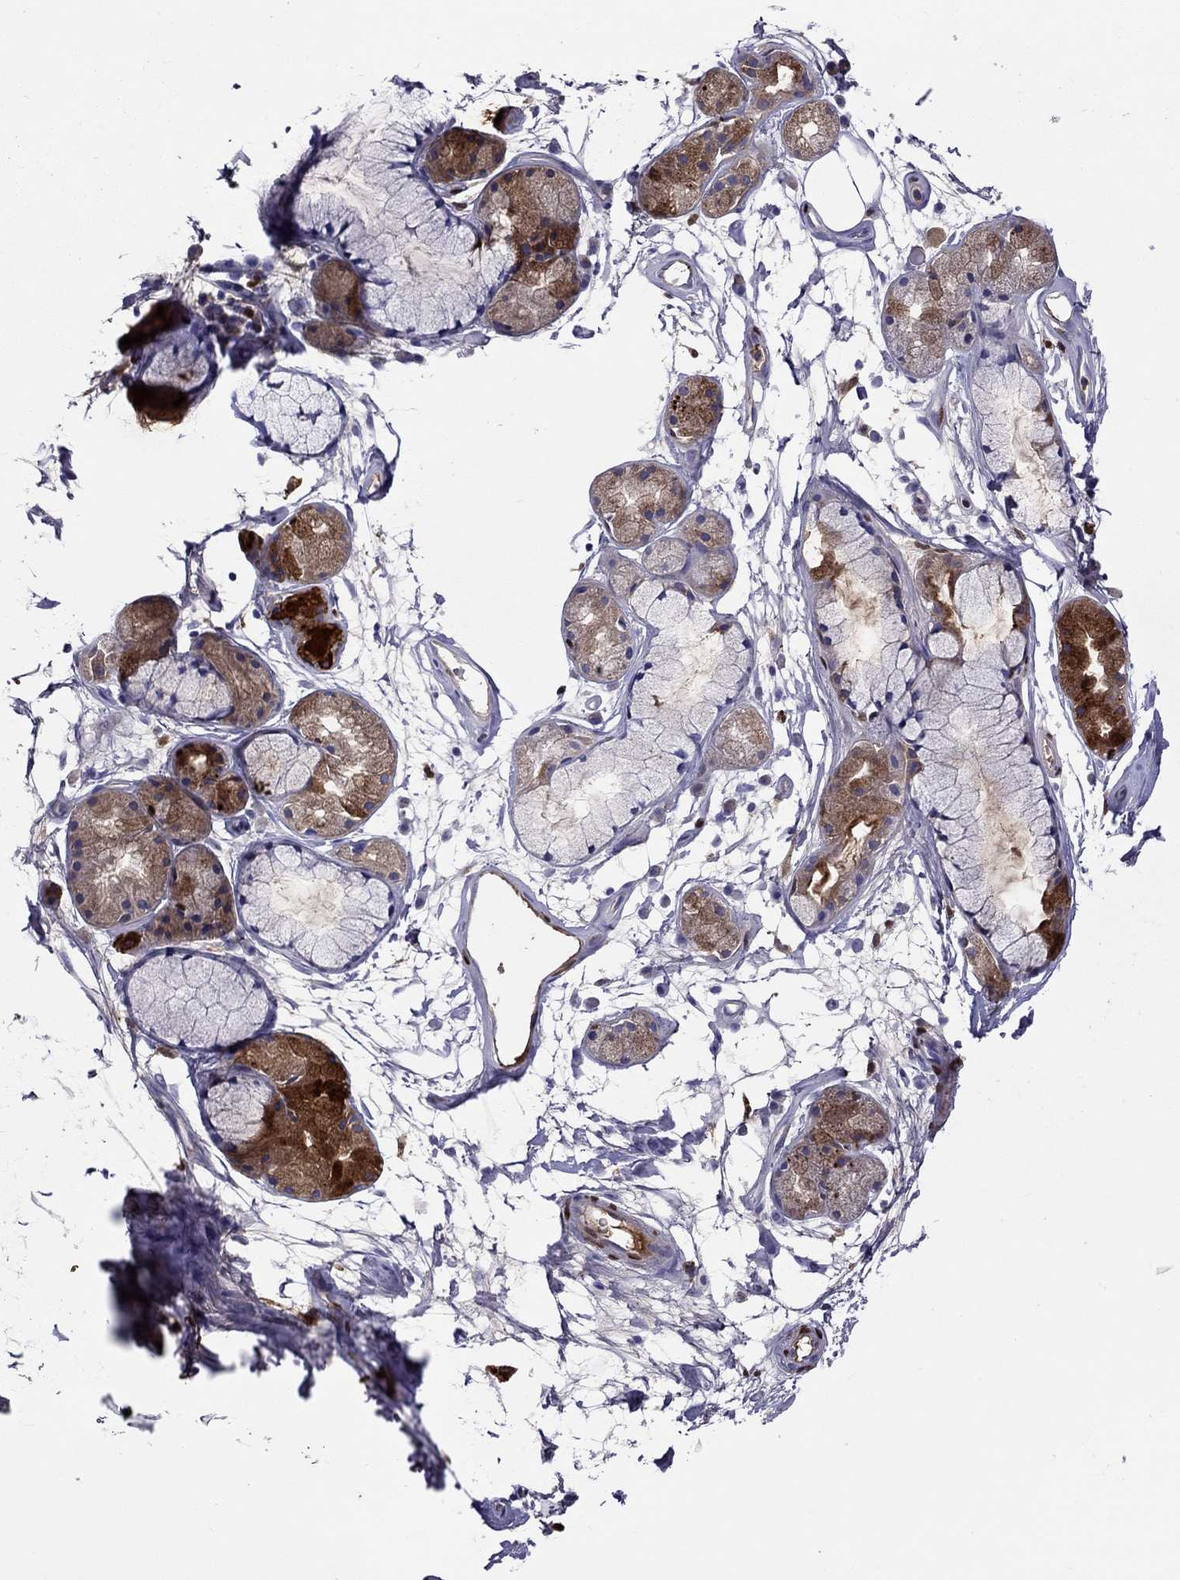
{"staining": {"intensity": "negative", "quantity": "none", "location": "none"}, "tissue": "soft tissue", "cell_type": "Chondrocytes", "image_type": "normal", "snomed": [{"axis": "morphology", "description": "Normal tissue, NOS"}, {"axis": "morphology", "description": "Squamous cell carcinoma, NOS"}, {"axis": "topography", "description": "Cartilage tissue"}, {"axis": "topography", "description": "Lung"}], "caption": "IHC photomicrograph of normal human soft tissue stained for a protein (brown), which demonstrates no expression in chondrocytes.", "gene": "SERPINA3", "patient": {"sex": "male", "age": 66}}